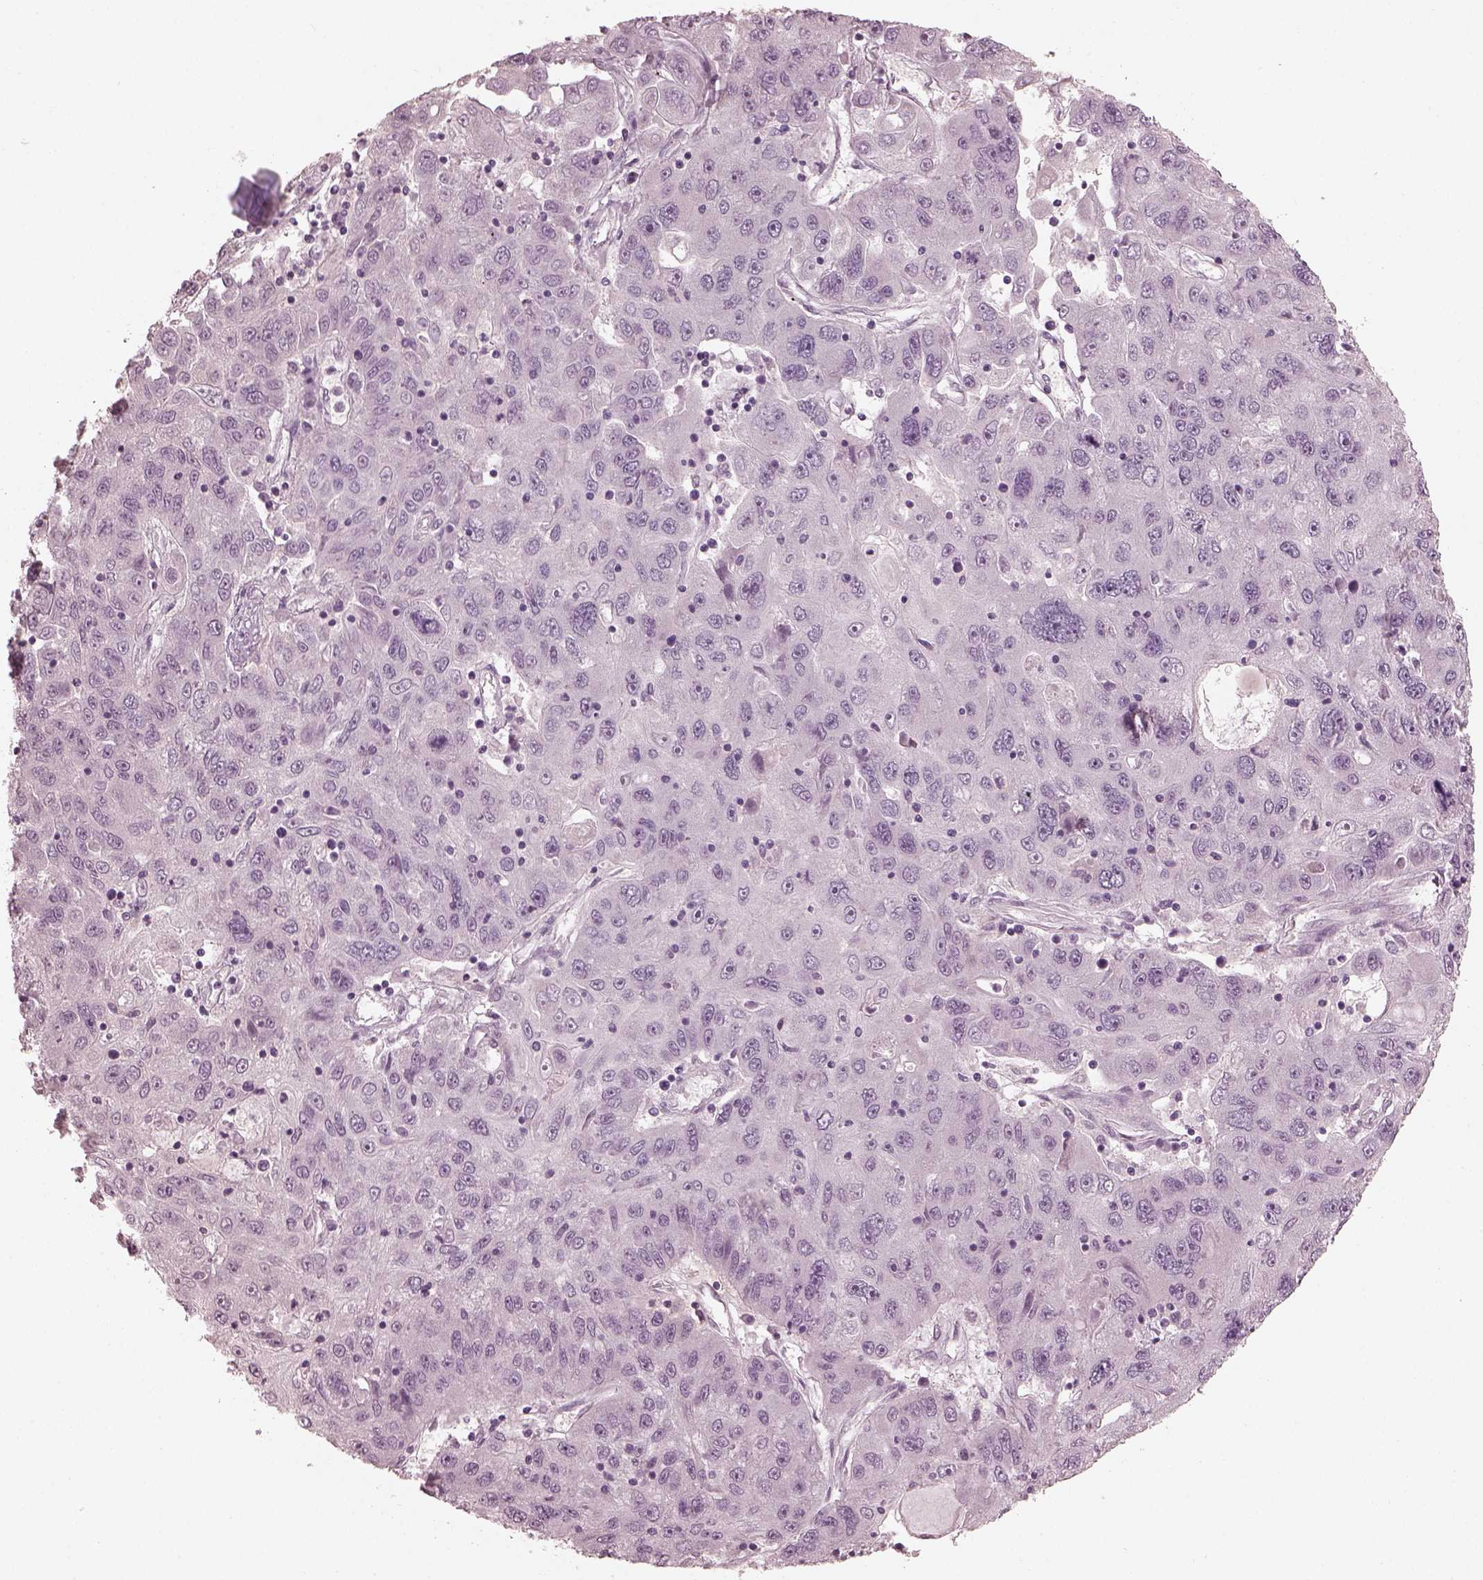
{"staining": {"intensity": "negative", "quantity": "none", "location": "none"}, "tissue": "stomach cancer", "cell_type": "Tumor cells", "image_type": "cancer", "snomed": [{"axis": "morphology", "description": "Adenocarcinoma, NOS"}, {"axis": "topography", "description": "Stomach"}], "caption": "This is an immunohistochemistry photomicrograph of human stomach cancer. There is no positivity in tumor cells.", "gene": "OPTC", "patient": {"sex": "male", "age": 56}}